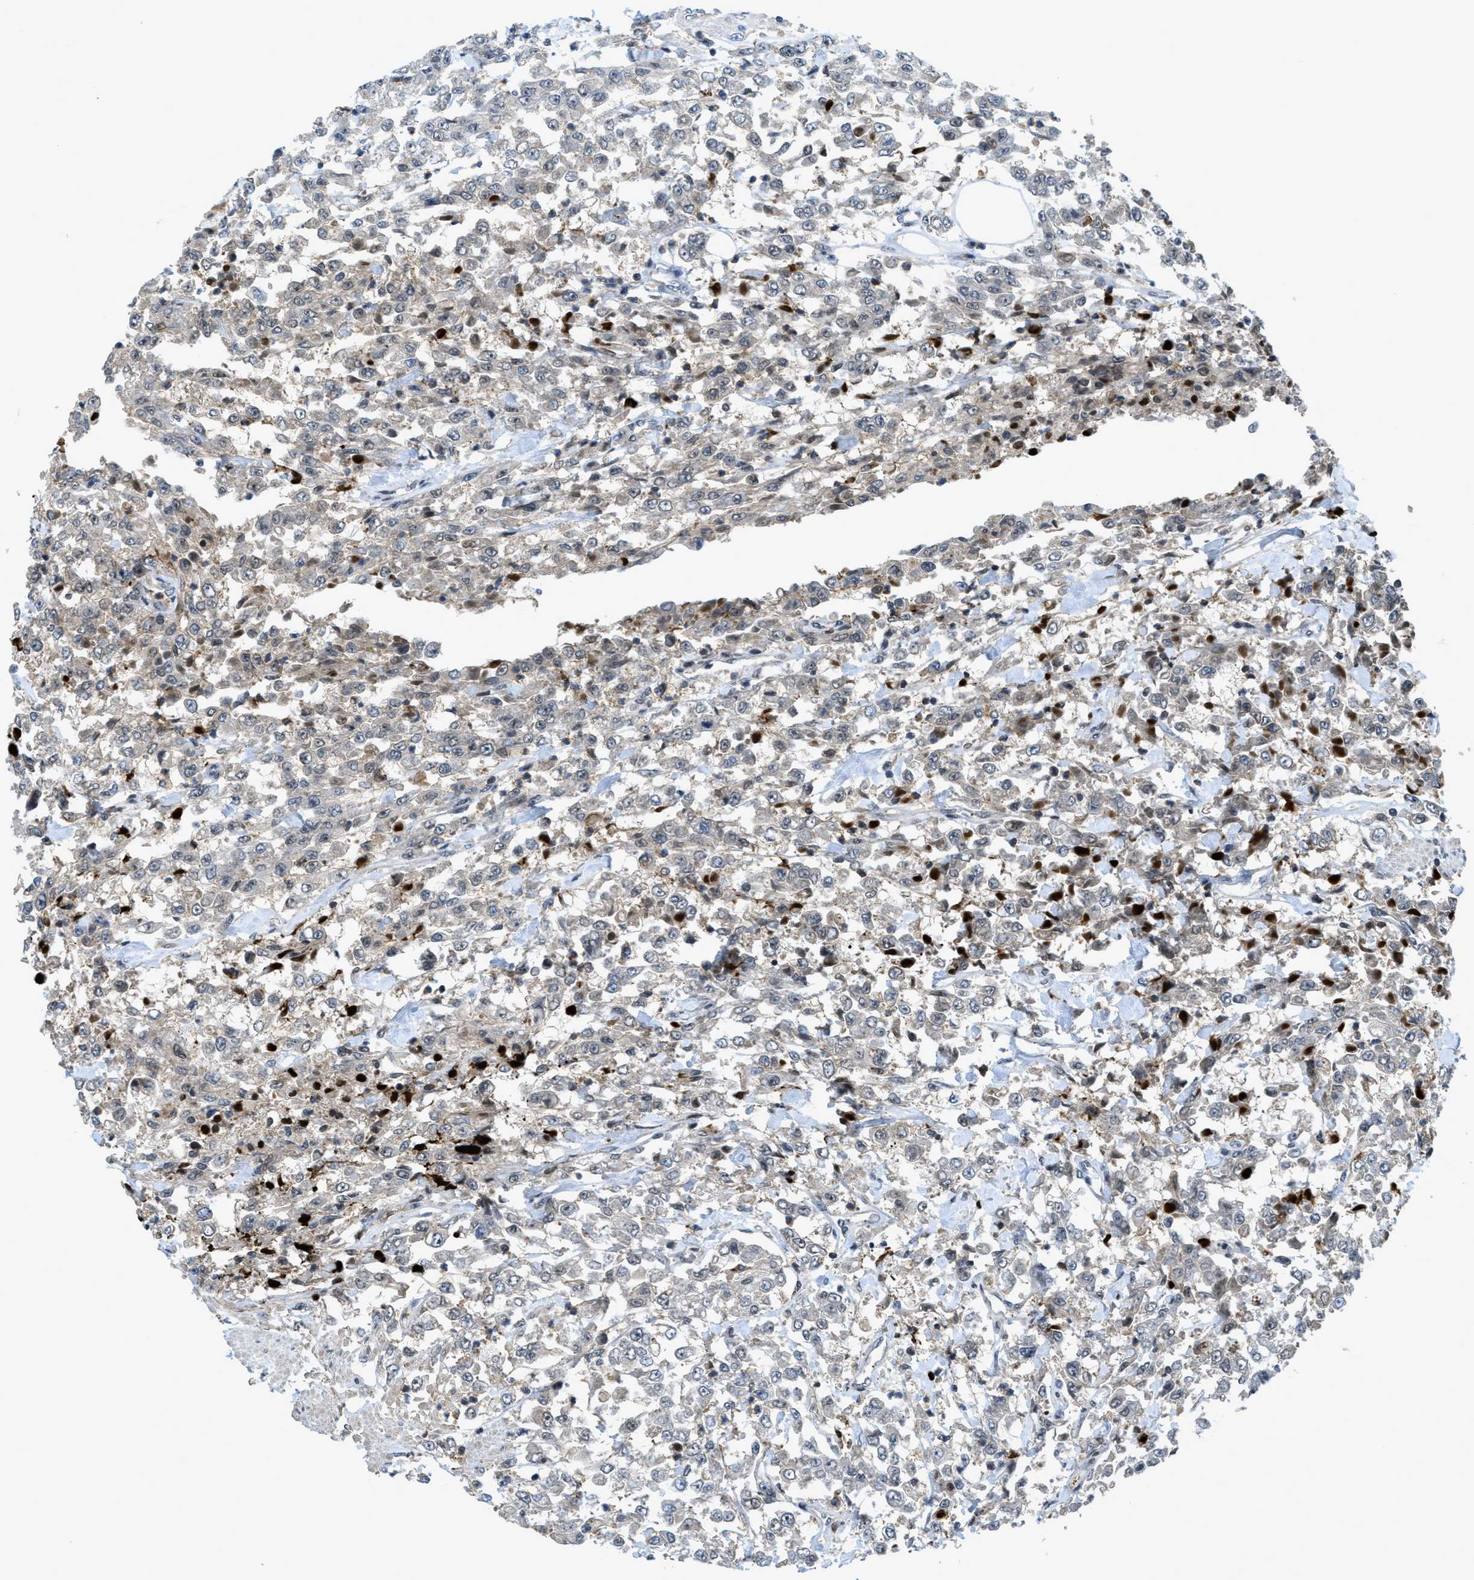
{"staining": {"intensity": "weak", "quantity": "<25%", "location": "cytoplasmic/membranous"}, "tissue": "urothelial cancer", "cell_type": "Tumor cells", "image_type": "cancer", "snomed": [{"axis": "morphology", "description": "Urothelial carcinoma, High grade"}, {"axis": "topography", "description": "Urinary bladder"}], "caption": "High-grade urothelial carcinoma stained for a protein using IHC demonstrates no staining tumor cells.", "gene": "DNAJC28", "patient": {"sex": "male", "age": 46}}